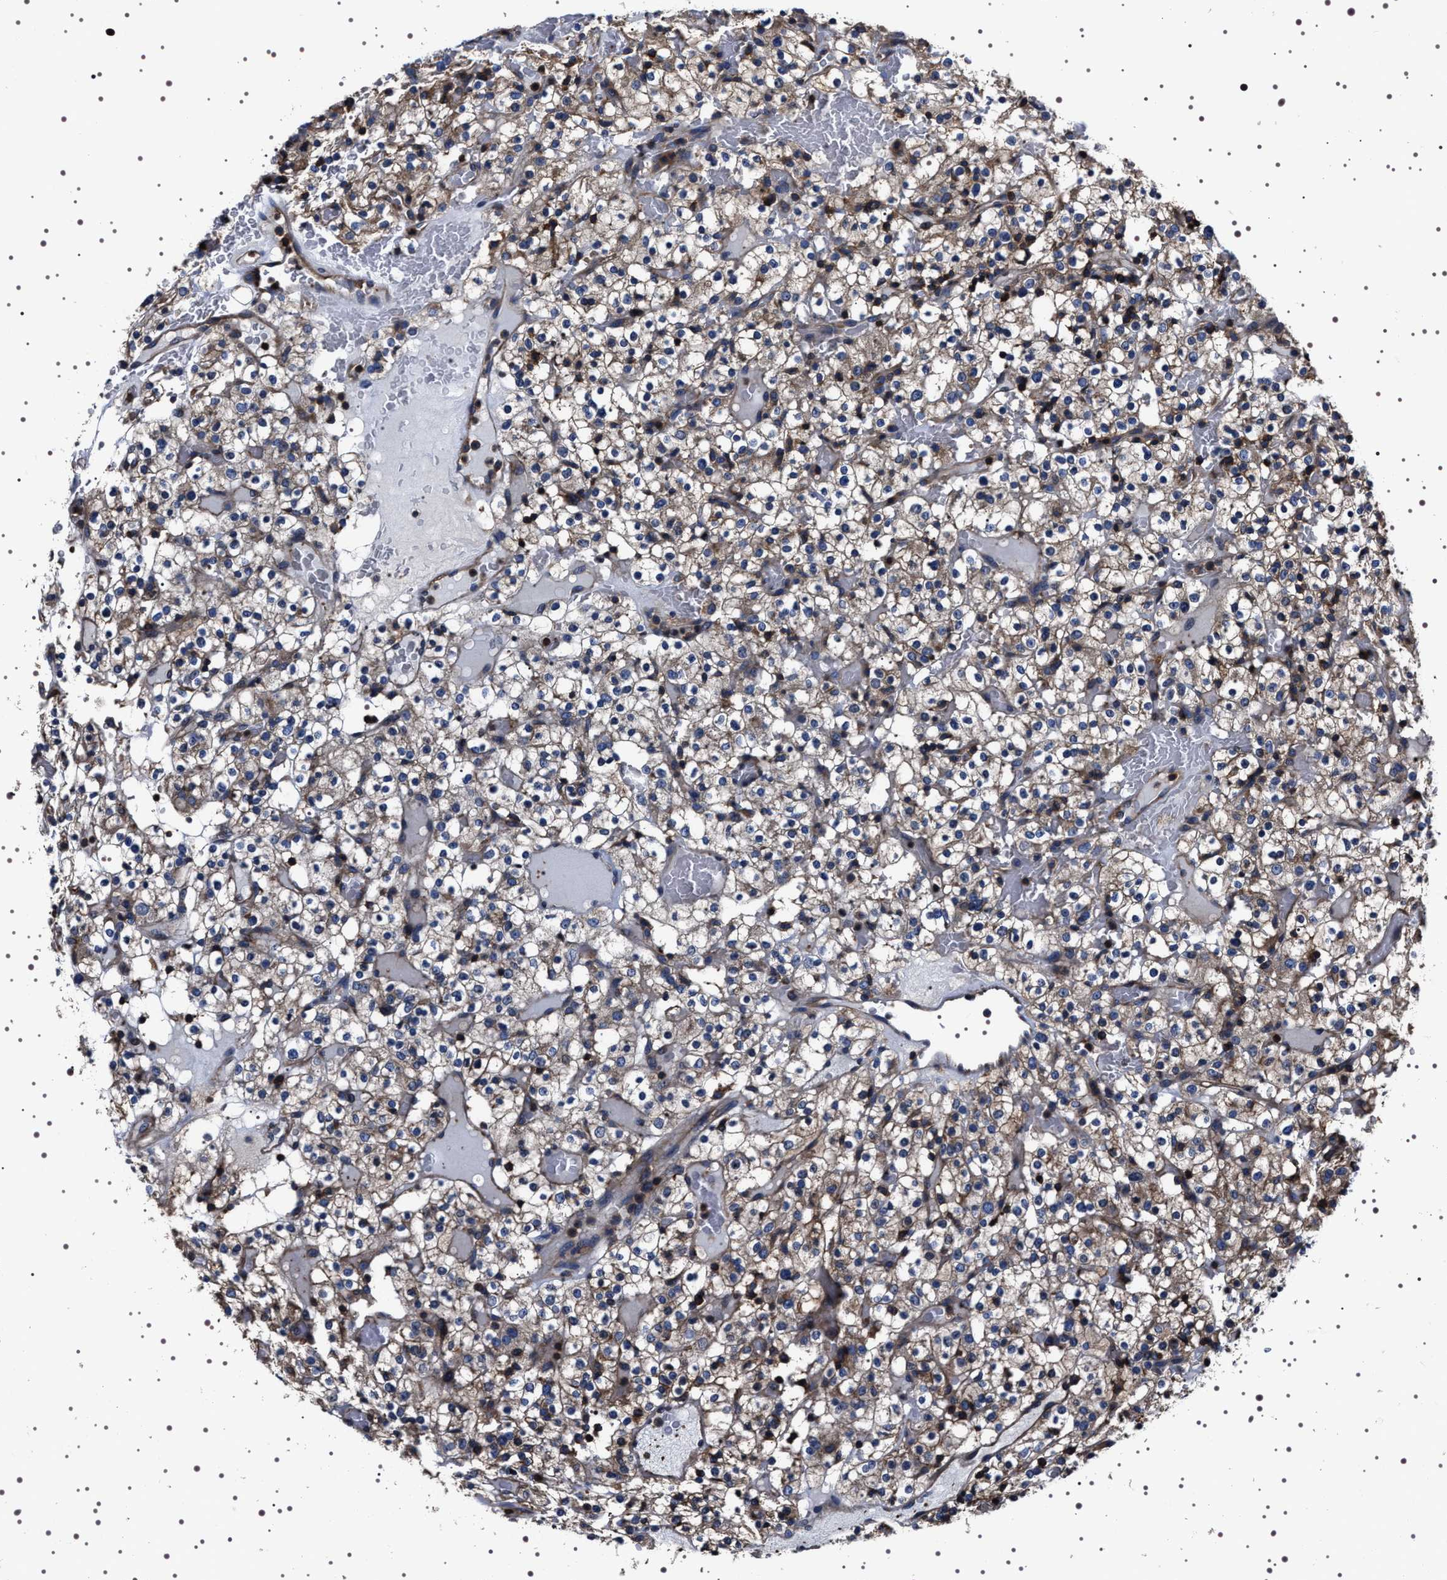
{"staining": {"intensity": "weak", "quantity": "<25%", "location": "cytoplasmic/membranous"}, "tissue": "renal cancer", "cell_type": "Tumor cells", "image_type": "cancer", "snomed": [{"axis": "morphology", "description": "Normal tissue, NOS"}, {"axis": "morphology", "description": "Adenocarcinoma, NOS"}, {"axis": "topography", "description": "Kidney"}], "caption": "A micrograph of renal adenocarcinoma stained for a protein demonstrates no brown staining in tumor cells.", "gene": "WDR1", "patient": {"sex": "female", "age": 72}}